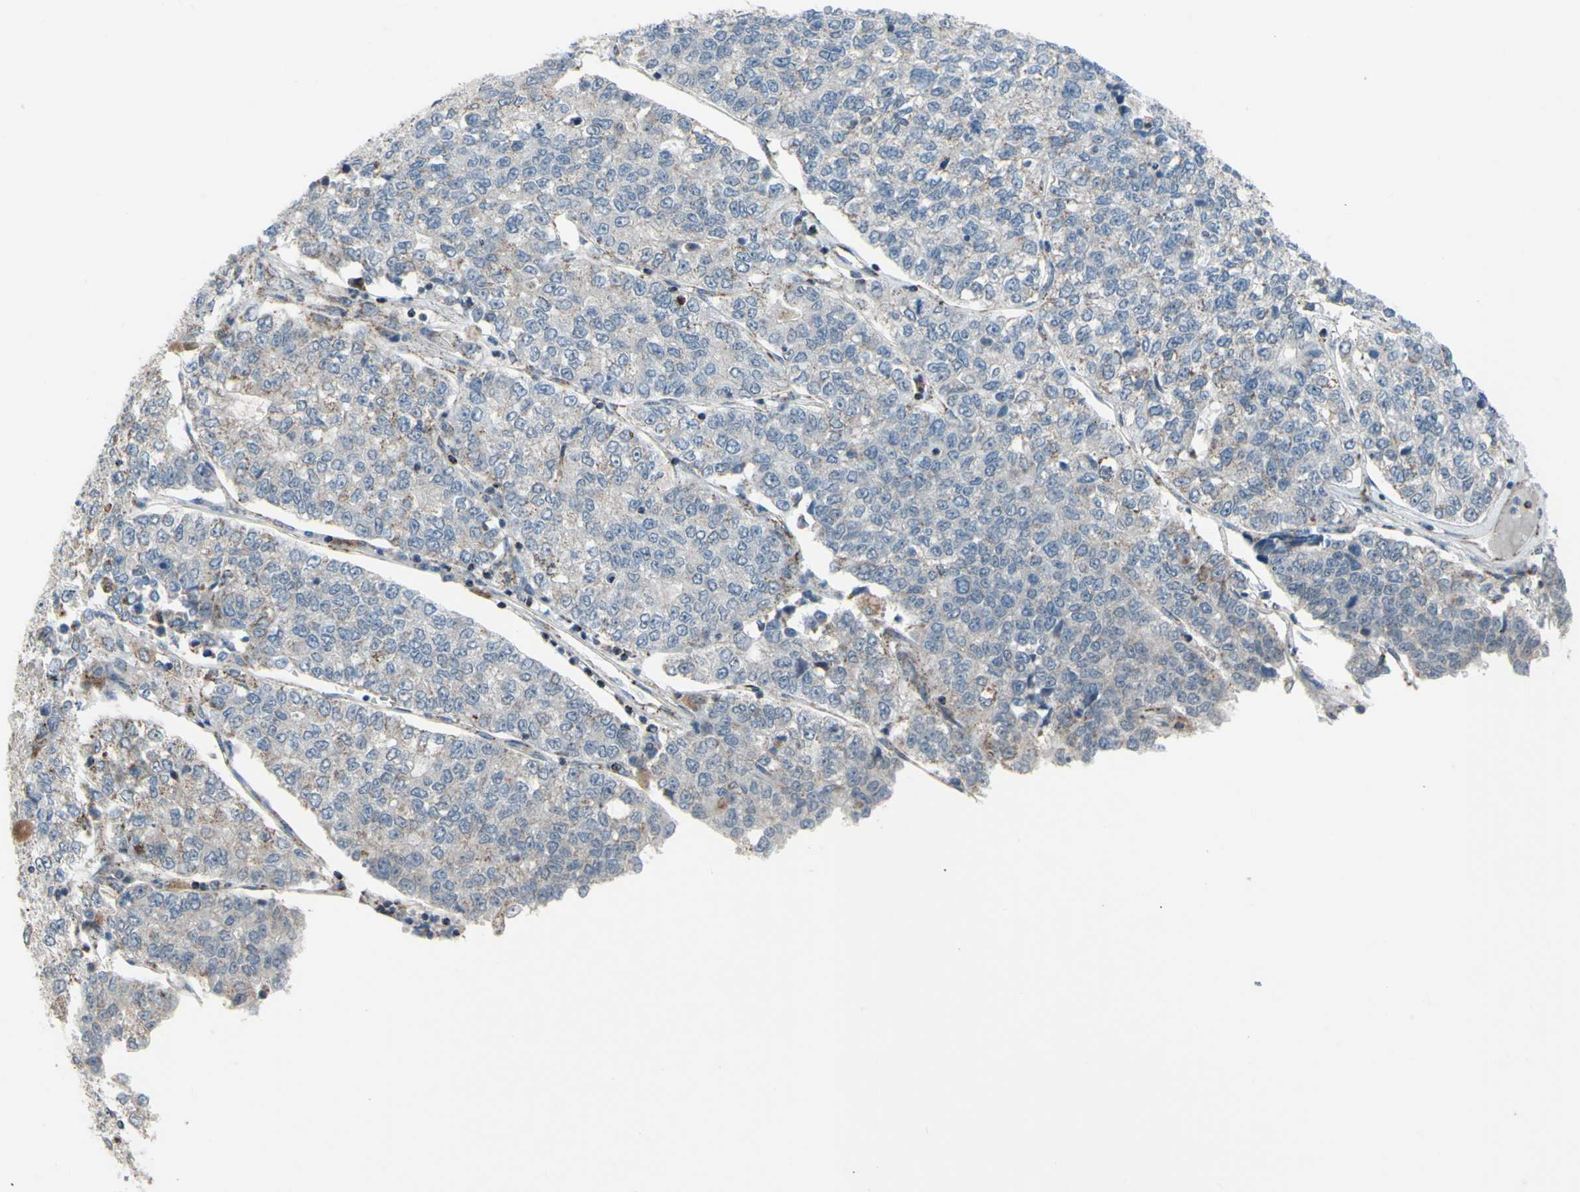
{"staining": {"intensity": "weak", "quantity": "<25%", "location": "cytoplasmic/membranous"}, "tissue": "lung cancer", "cell_type": "Tumor cells", "image_type": "cancer", "snomed": [{"axis": "morphology", "description": "Adenocarcinoma, NOS"}, {"axis": "topography", "description": "Lung"}], "caption": "Tumor cells show no significant expression in lung adenocarcinoma.", "gene": "GLT8D1", "patient": {"sex": "male", "age": 49}}